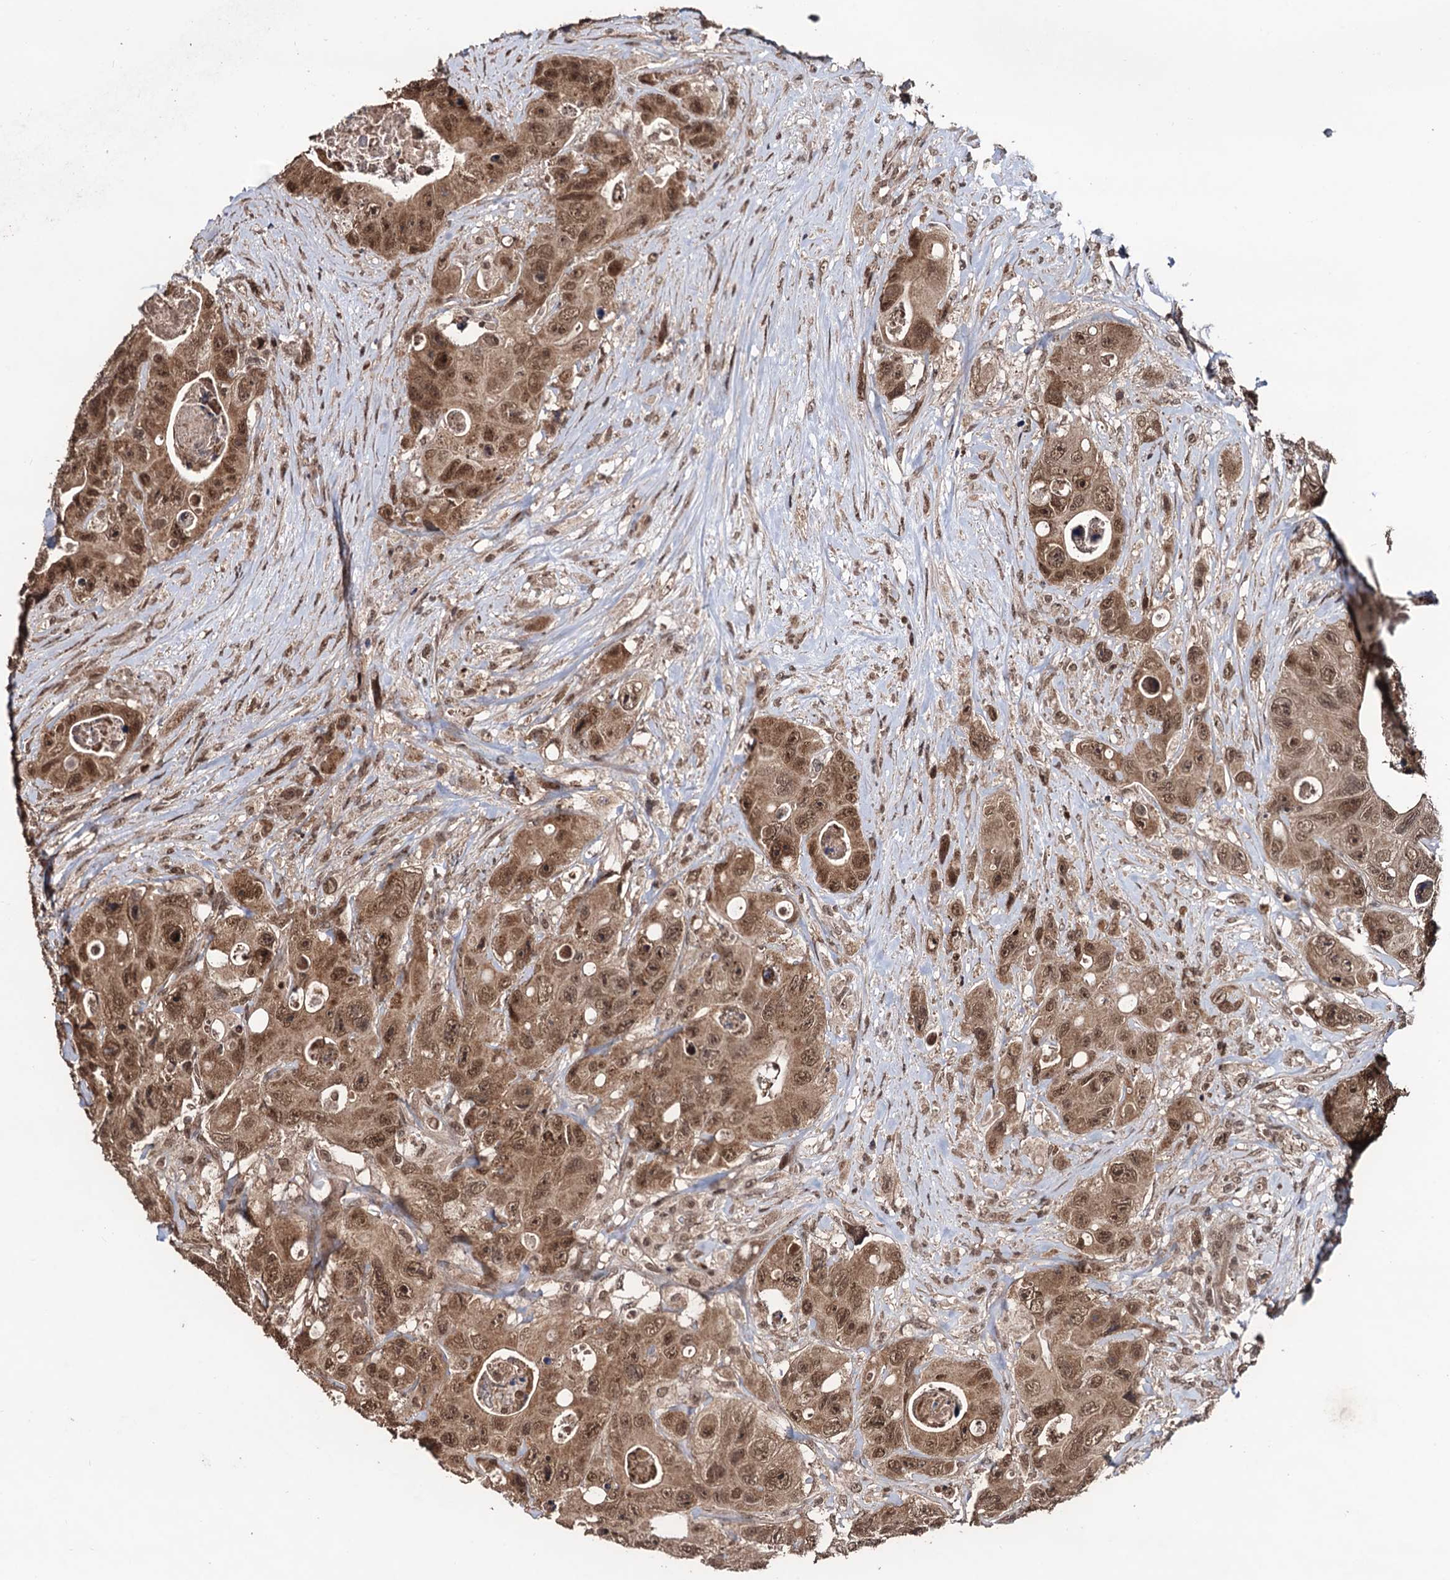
{"staining": {"intensity": "moderate", "quantity": ">75%", "location": "cytoplasmic/membranous,nuclear"}, "tissue": "colorectal cancer", "cell_type": "Tumor cells", "image_type": "cancer", "snomed": [{"axis": "morphology", "description": "Adenocarcinoma, NOS"}, {"axis": "topography", "description": "Colon"}], "caption": "This is a micrograph of immunohistochemistry (IHC) staining of colorectal adenocarcinoma, which shows moderate positivity in the cytoplasmic/membranous and nuclear of tumor cells.", "gene": "KLF5", "patient": {"sex": "female", "age": 46}}